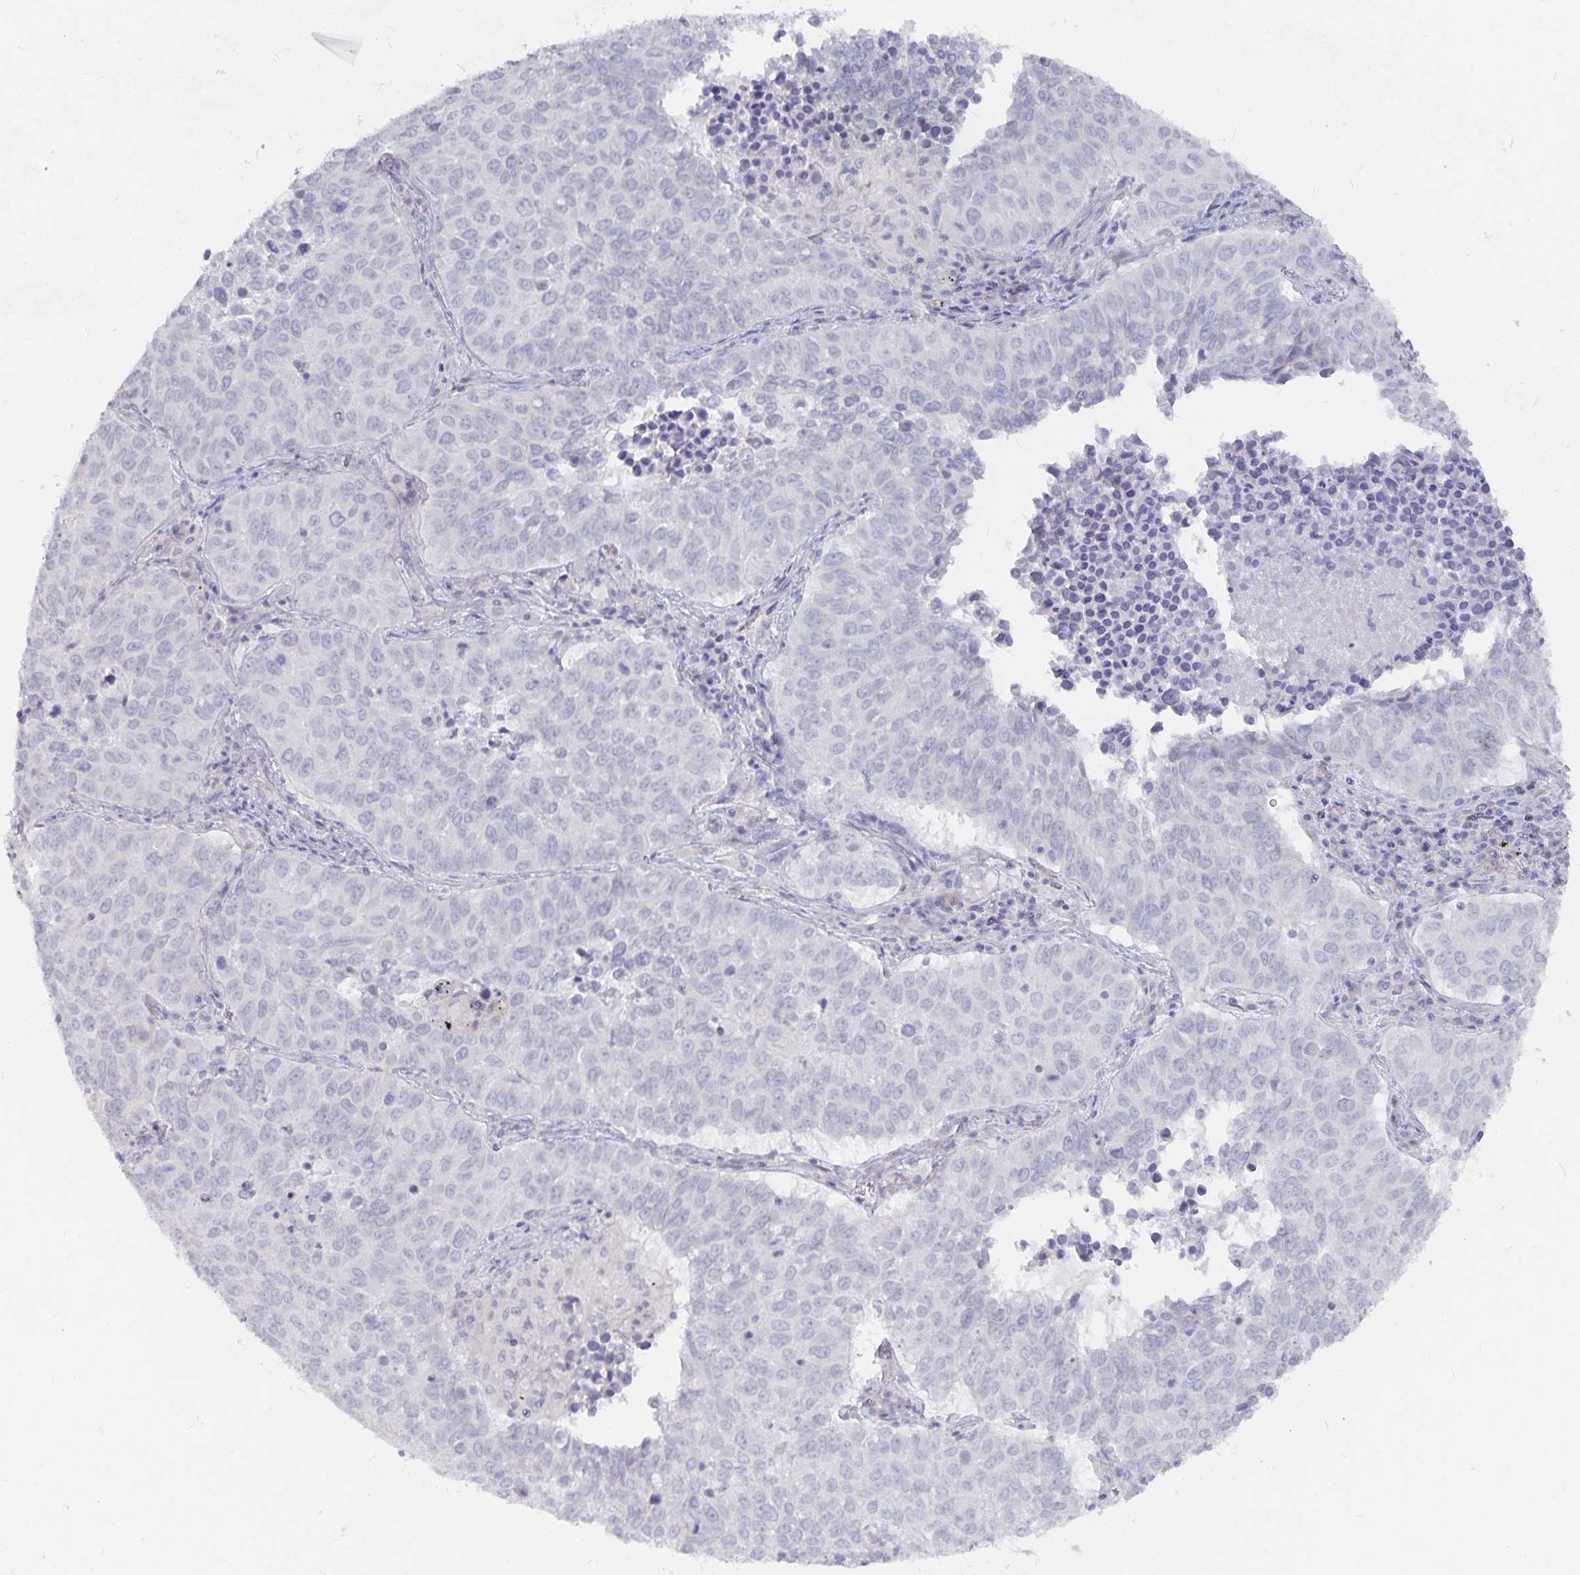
{"staining": {"intensity": "negative", "quantity": "none", "location": "none"}, "tissue": "lung cancer", "cell_type": "Tumor cells", "image_type": "cancer", "snomed": [{"axis": "morphology", "description": "Adenocarcinoma, NOS"}, {"axis": "topography", "description": "Lung"}], "caption": "A micrograph of human lung adenocarcinoma is negative for staining in tumor cells. The staining was performed using DAB (3,3'-diaminobenzidine) to visualize the protein expression in brown, while the nuclei were stained in blue with hematoxylin (Magnification: 20x).", "gene": "DNAH9", "patient": {"sex": "female", "age": 50}}